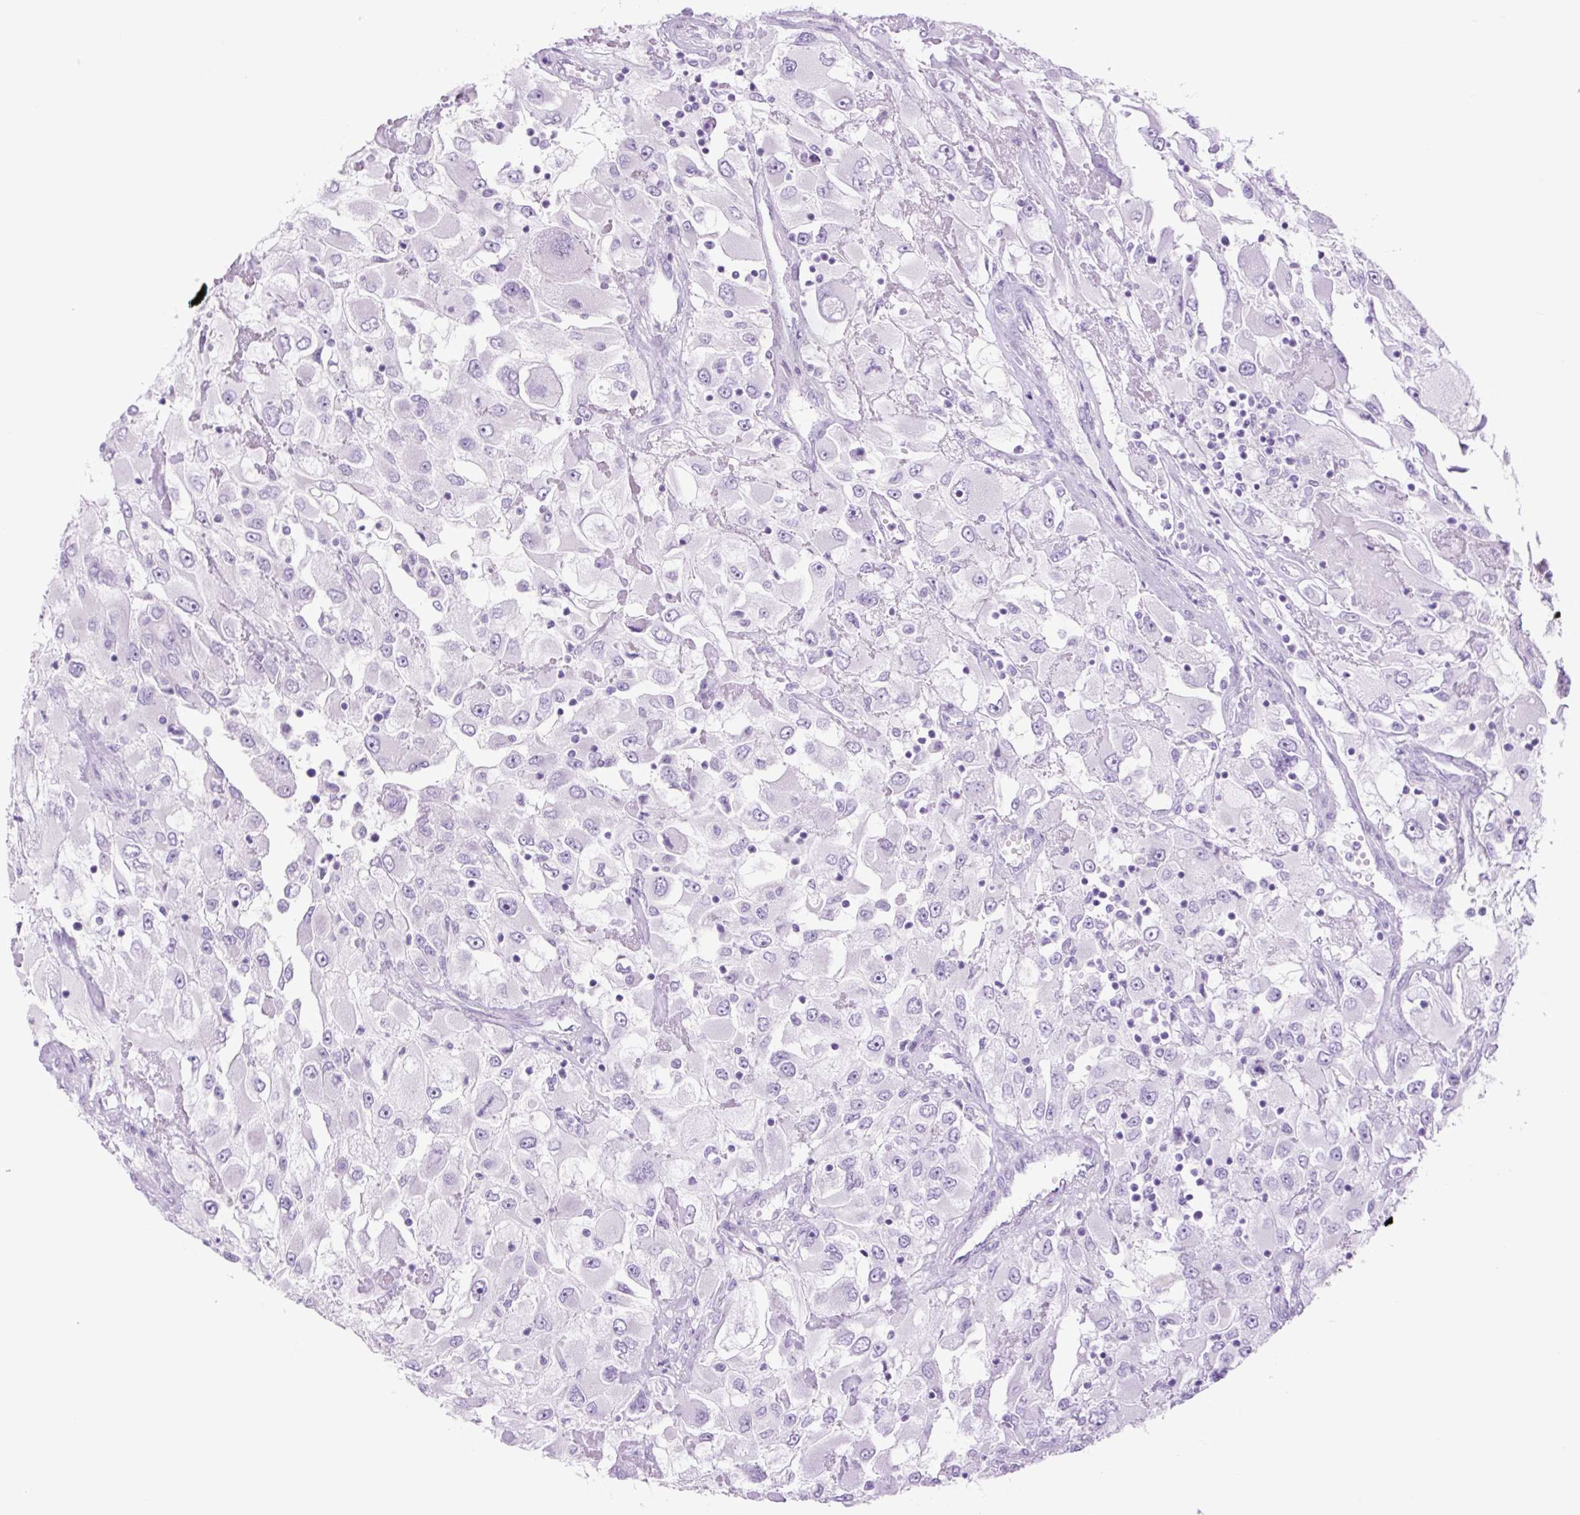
{"staining": {"intensity": "negative", "quantity": "none", "location": "none"}, "tissue": "renal cancer", "cell_type": "Tumor cells", "image_type": "cancer", "snomed": [{"axis": "morphology", "description": "Adenocarcinoma, NOS"}, {"axis": "topography", "description": "Kidney"}], "caption": "Immunohistochemistry (IHC) image of neoplastic tissue: human renal cancer (adenocarcinoma) stained with DAB exhibits no significant protein expression in tumor cells.", "gene": "TFF2", "patient": {"sex": "female", "age": 52}}